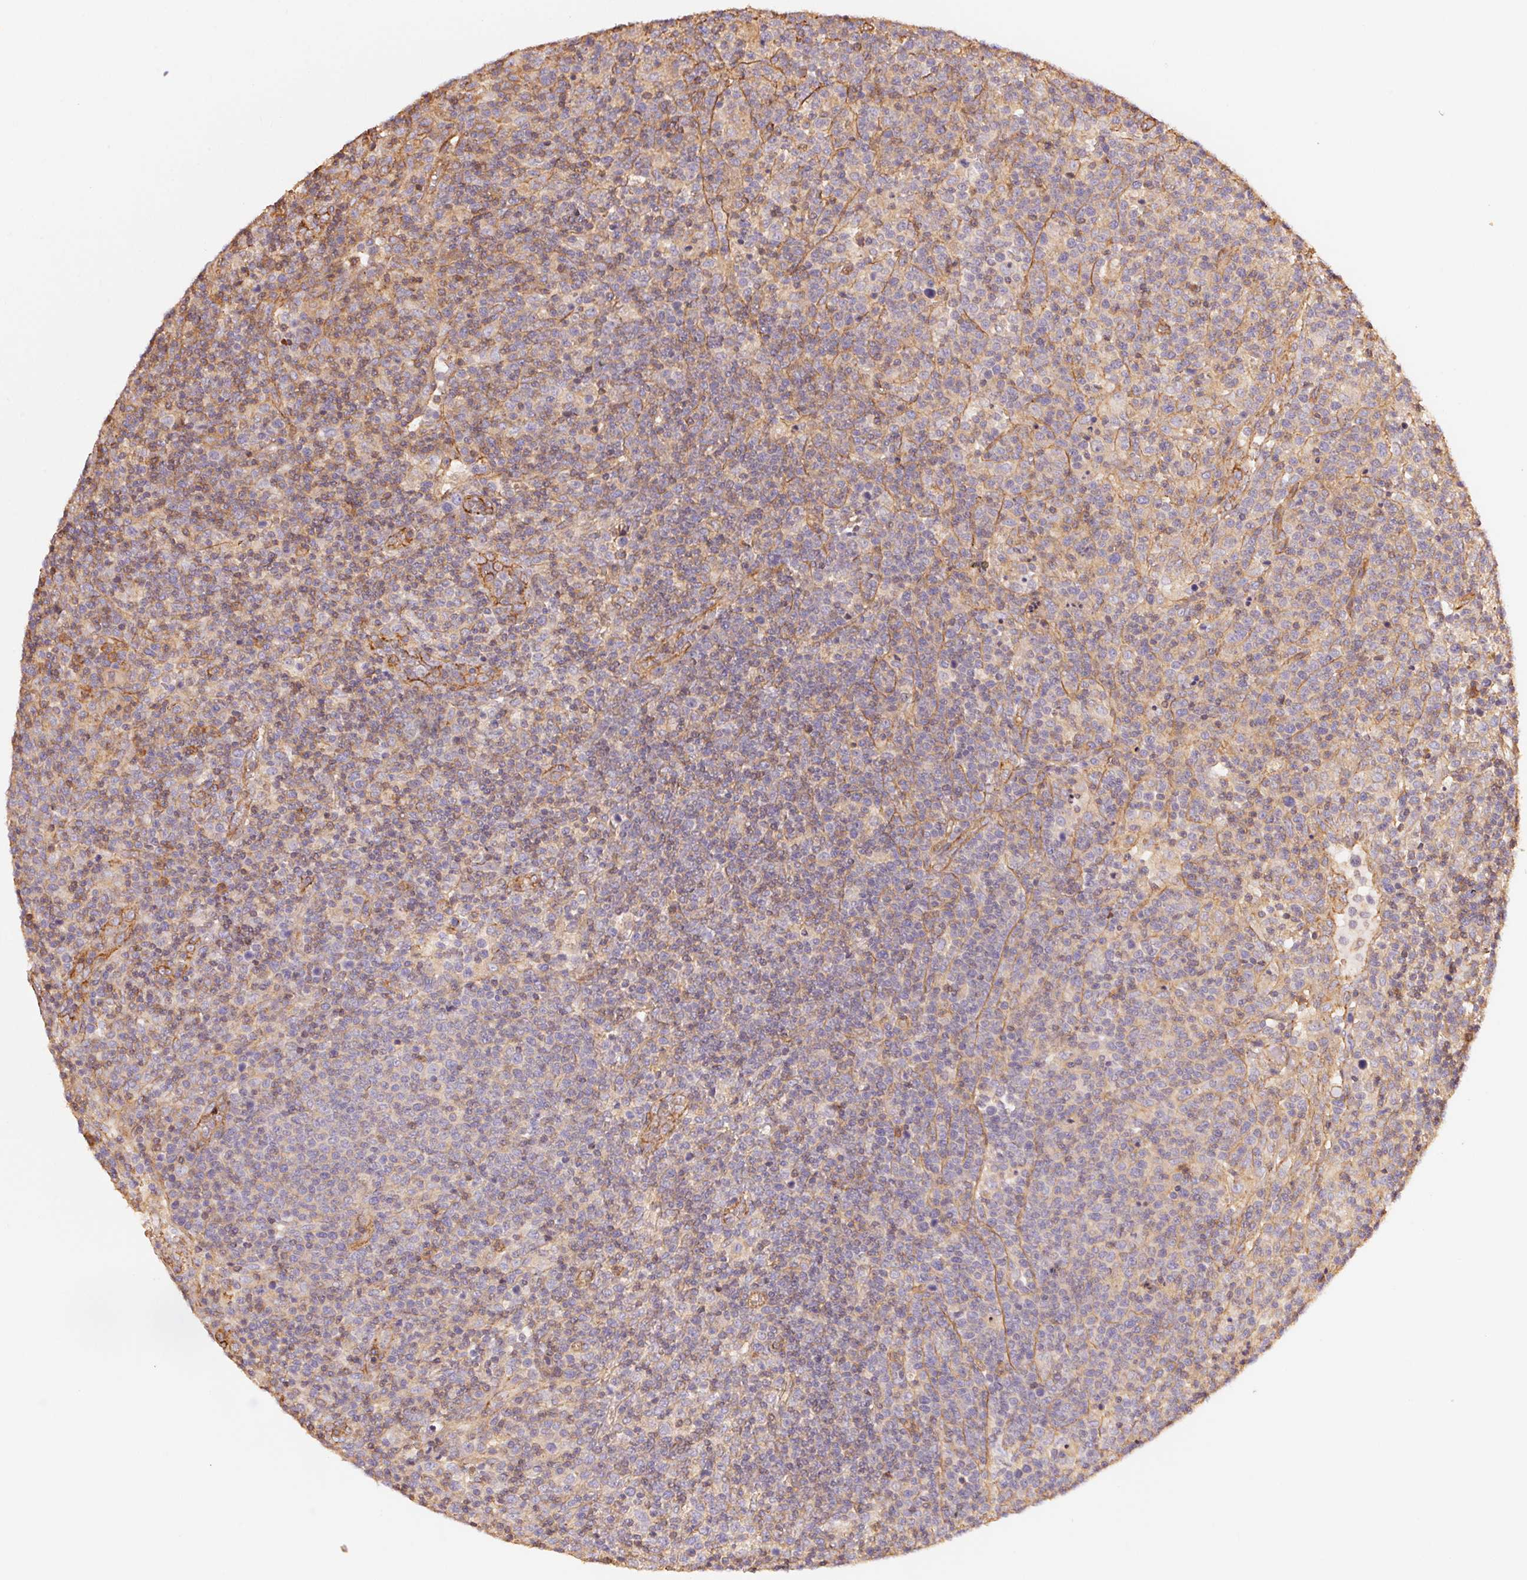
{"staining": {"intensity": "negative", "quantity": "none", "location": "none"}, "tissue": "lymphoma", "cell_type": "Tumor cells", "image_type": "cancer", "snomed": [{"axis": "morphology", "description": "Malignant lymphoma, non-Hodgkin's type, High grade"}, {"axis": "topography", "description": "Lymph node"}], "caption": "An immunohistochemistry photomicrograph of lymphoma is shown. There is no staining in tumor cells of lymphoma.", "gene": "FRAS1", "patient": {"sex": "male", "age": 61}}